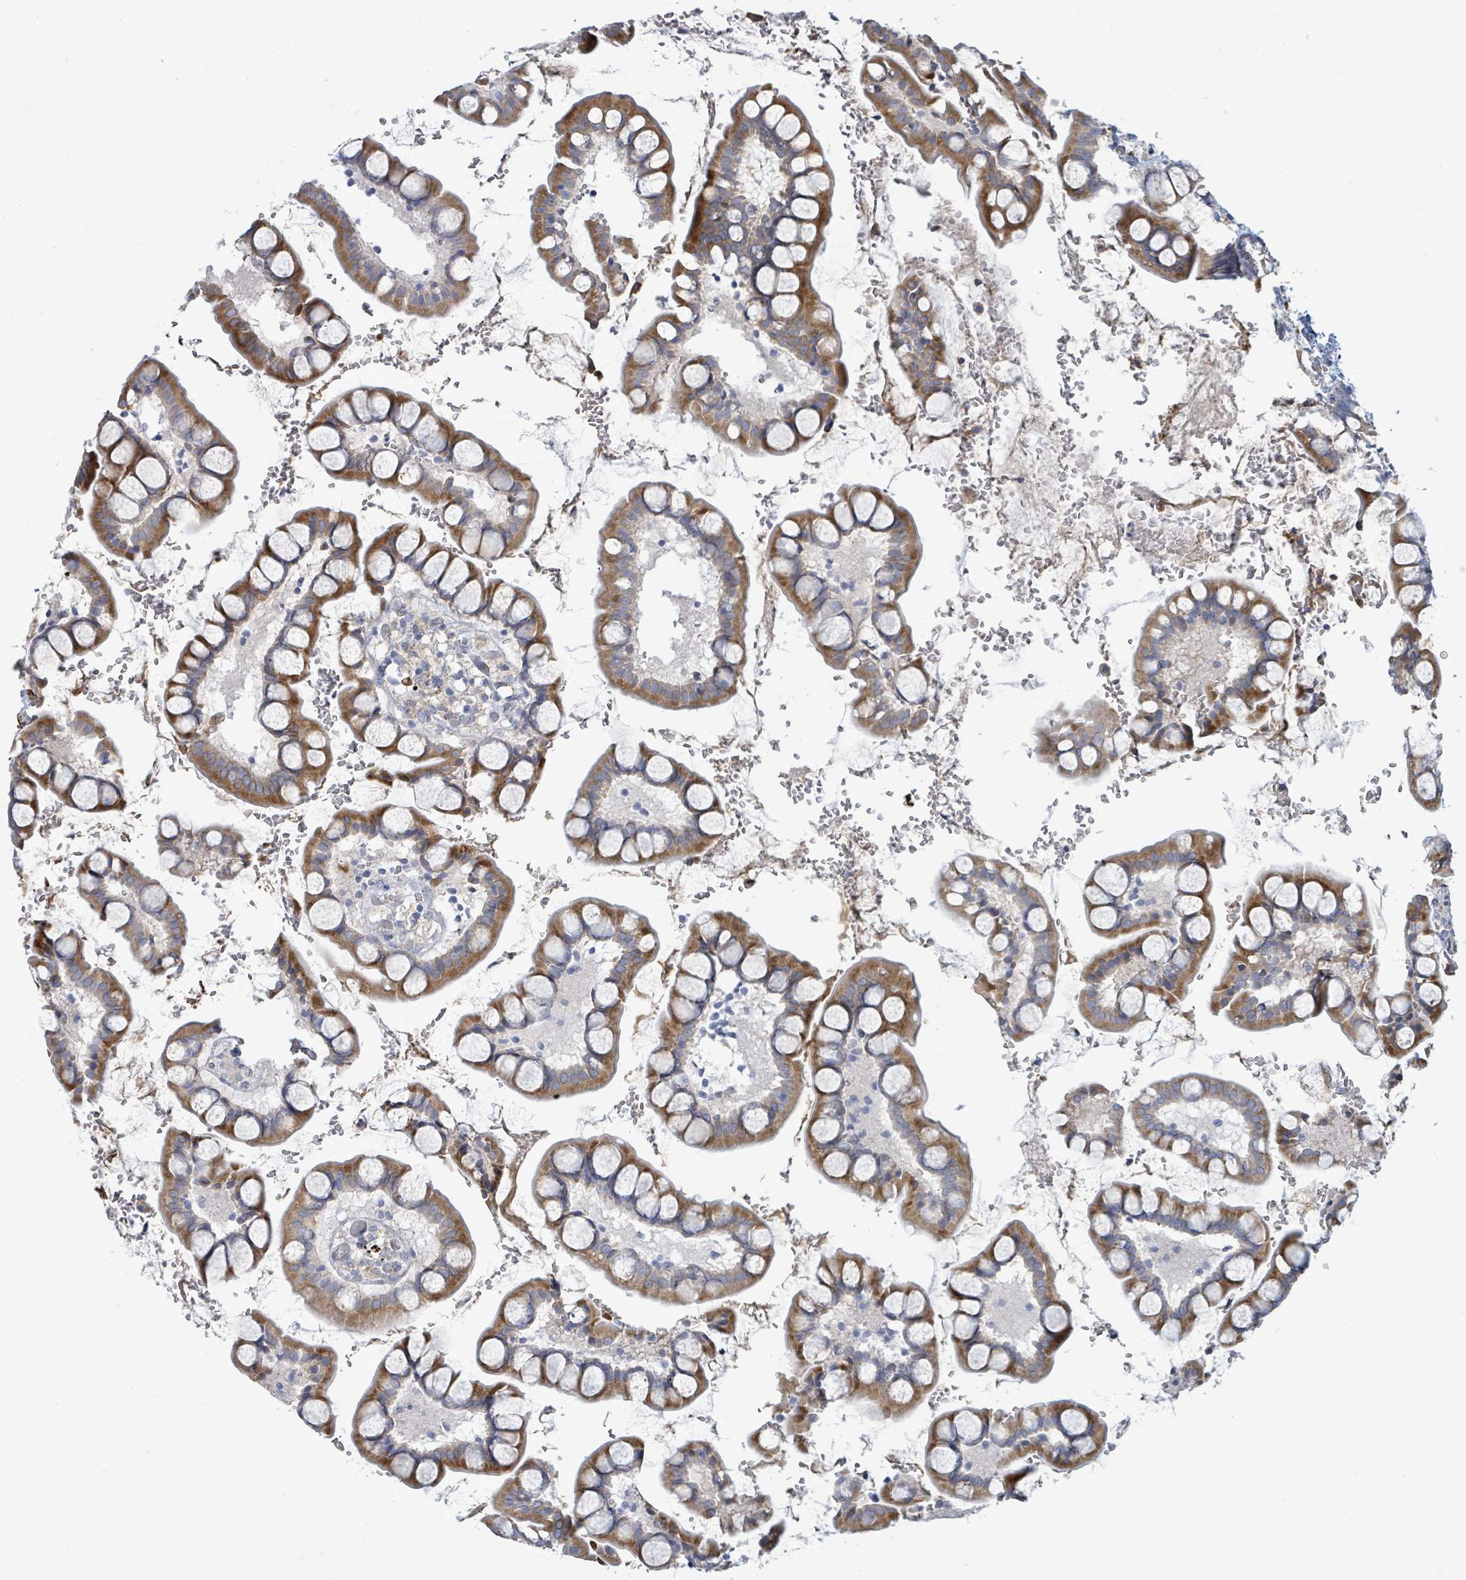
{"staining": {"intensity": "moderate", "quantity": ">75%", "location": "cytoplasmic/membranous"}, "tissue": "small intestine", "cell_type": "Glandular cells", "image_type": "normal", "snomed": [{"axis": "morphology", "description": "Normal tissue, NOS"}, {"axis": "topography", "description": "Small intestine"}], "caption": "Immunohistochemical staining of normal small intestine shows moderate cytoplasmic/membranous protein expression in about >75% of glandular cells.", "gene": "SIRPB1", "patient": {"sex": "male", "age": 52}}